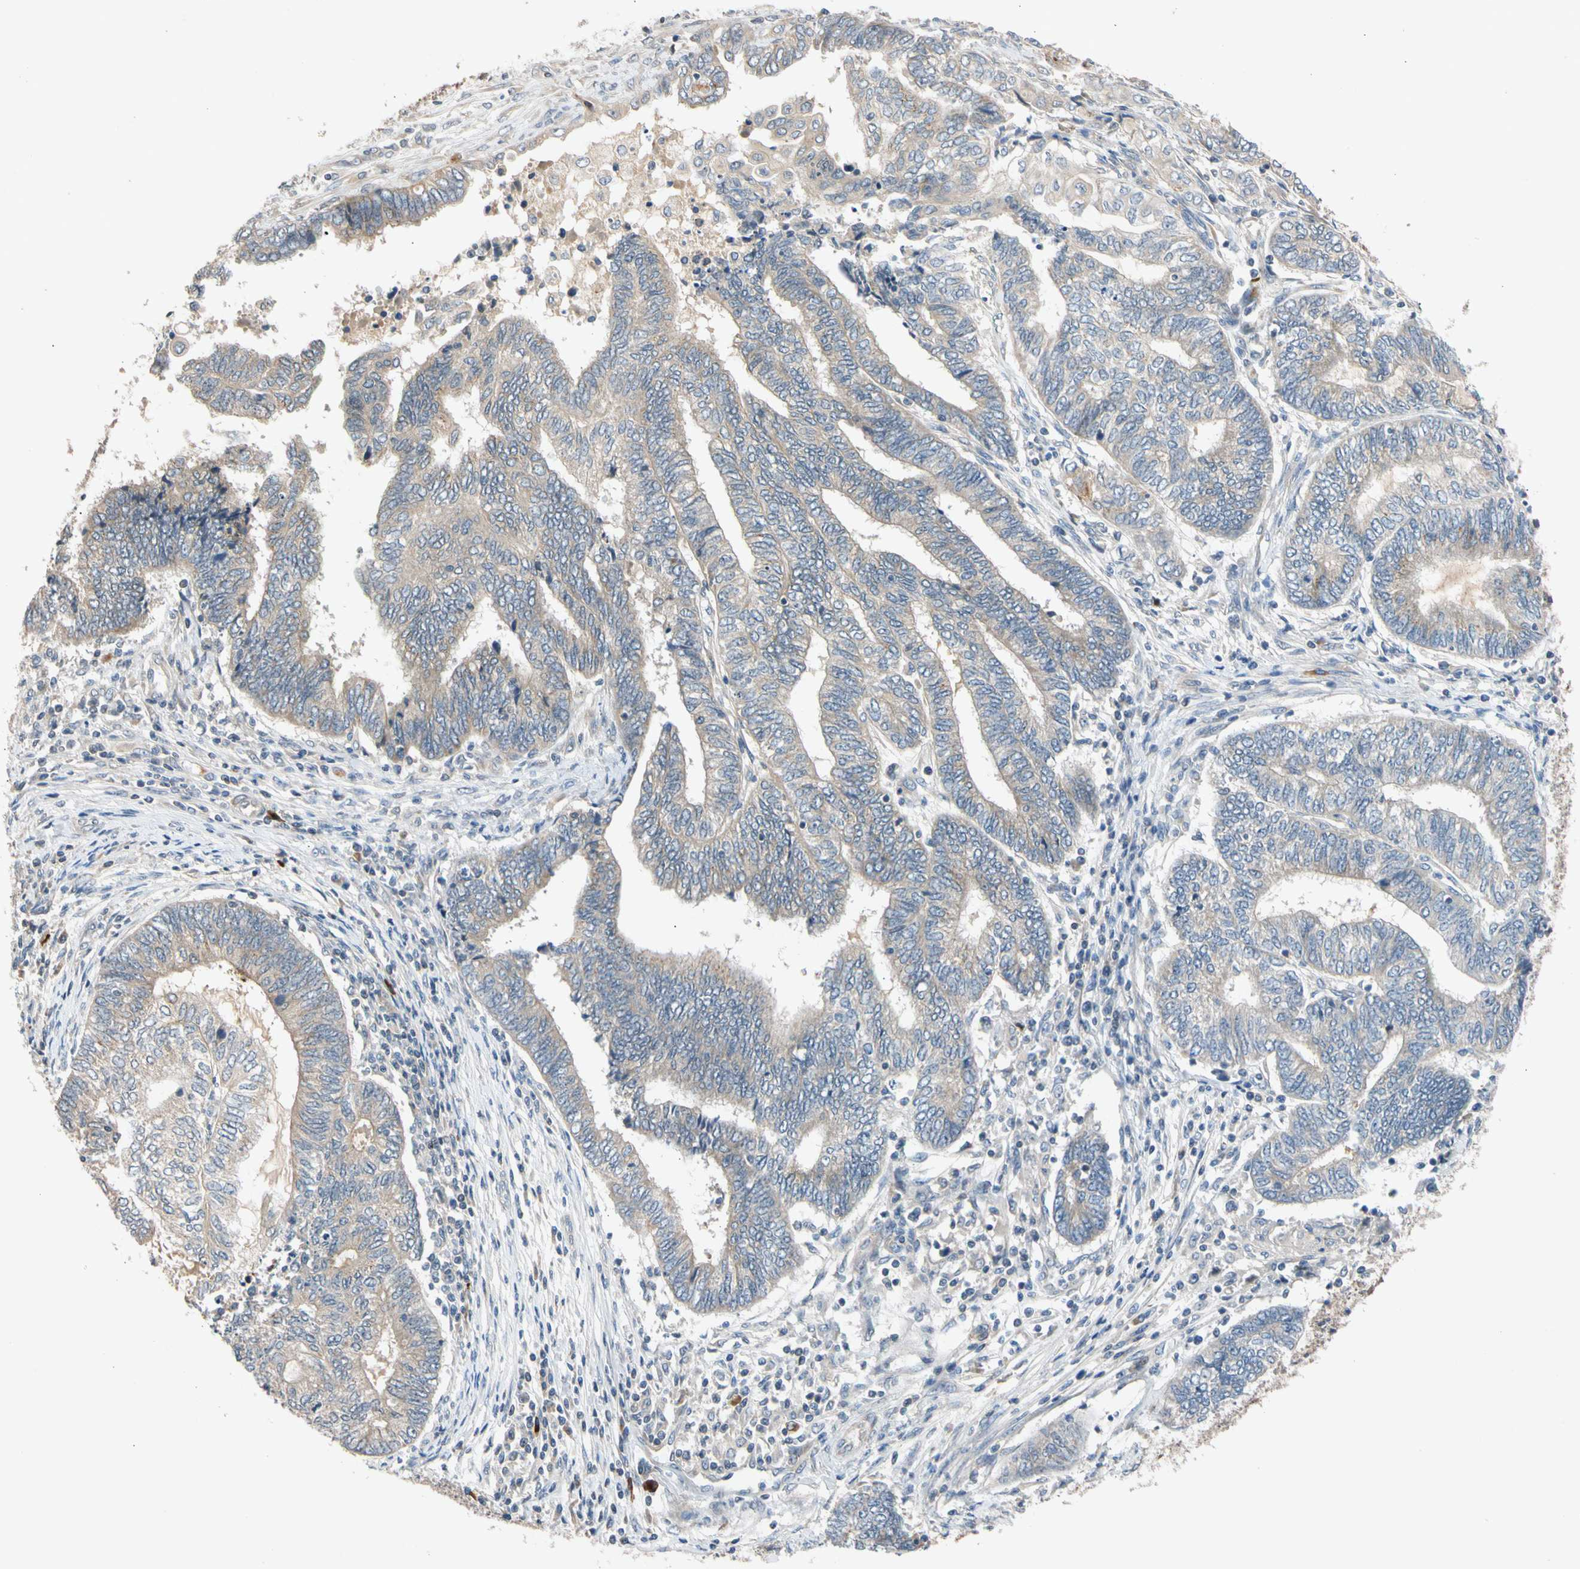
{"staining": {"intensity": "weak", "quantity": "25%-75%", "location": "cytoplasmic/membranous"}, "tissue": "endometrial cancer", "cell_type": "Tumor cells", "image_type": "cancer", "snomed": [{"axis": "morphology", "description": "Adenocarcinoma, NOS"}, {"axis": "topography", "description": "Uterus"}, {"axis": "topography", "description": "Endometrium"}], "caption": "This image reveals immunohistochemistry staining of endometrial cancer, with low weak cytoplasmic/membranous positivity in about 25%-75% of tumor cells.", "gene": "CNST", "patient": {"sex": "female", "age": 70}}